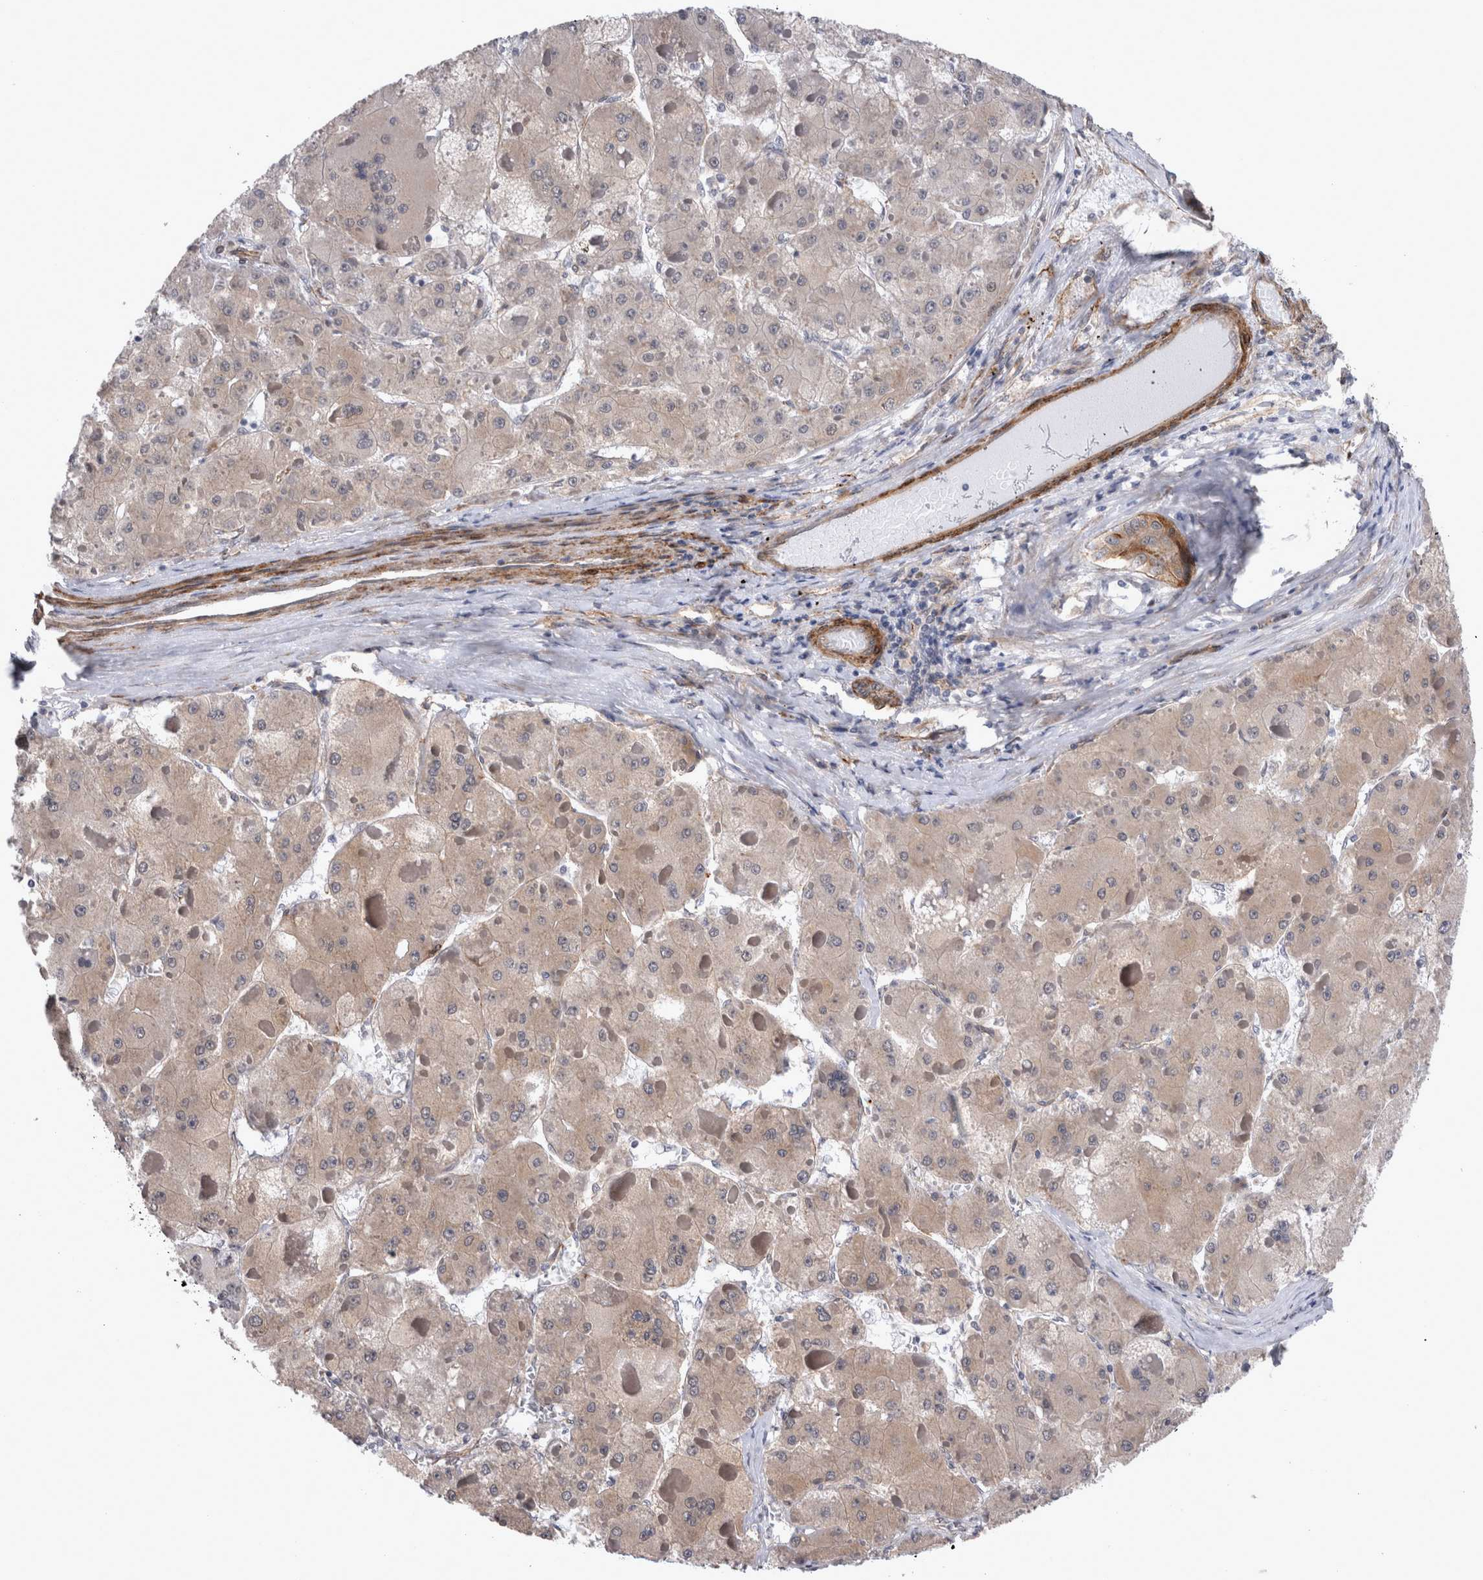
{"staining": {"intensity": "weak", "quantity": ">75%", "location": "cytoplasmic/membranous"}, "tissue": "liver cancer", "cell_type": "Tumor cells", "image_type": "cancer", "snomed": [{"axis": "morphology", "description": "Carcinoma, Hepatocellular, NOS"}, {"axis": "topography", "description": "Liver"}], "caption": "A low amount of weak cytoplasmic/membranous expression is identified in about >75% of tumor cells in liver cancer (hepatocellular carcinoma) tissue.", "gene": "DDX6", "patient": {"sex": "female", "age": 73}}